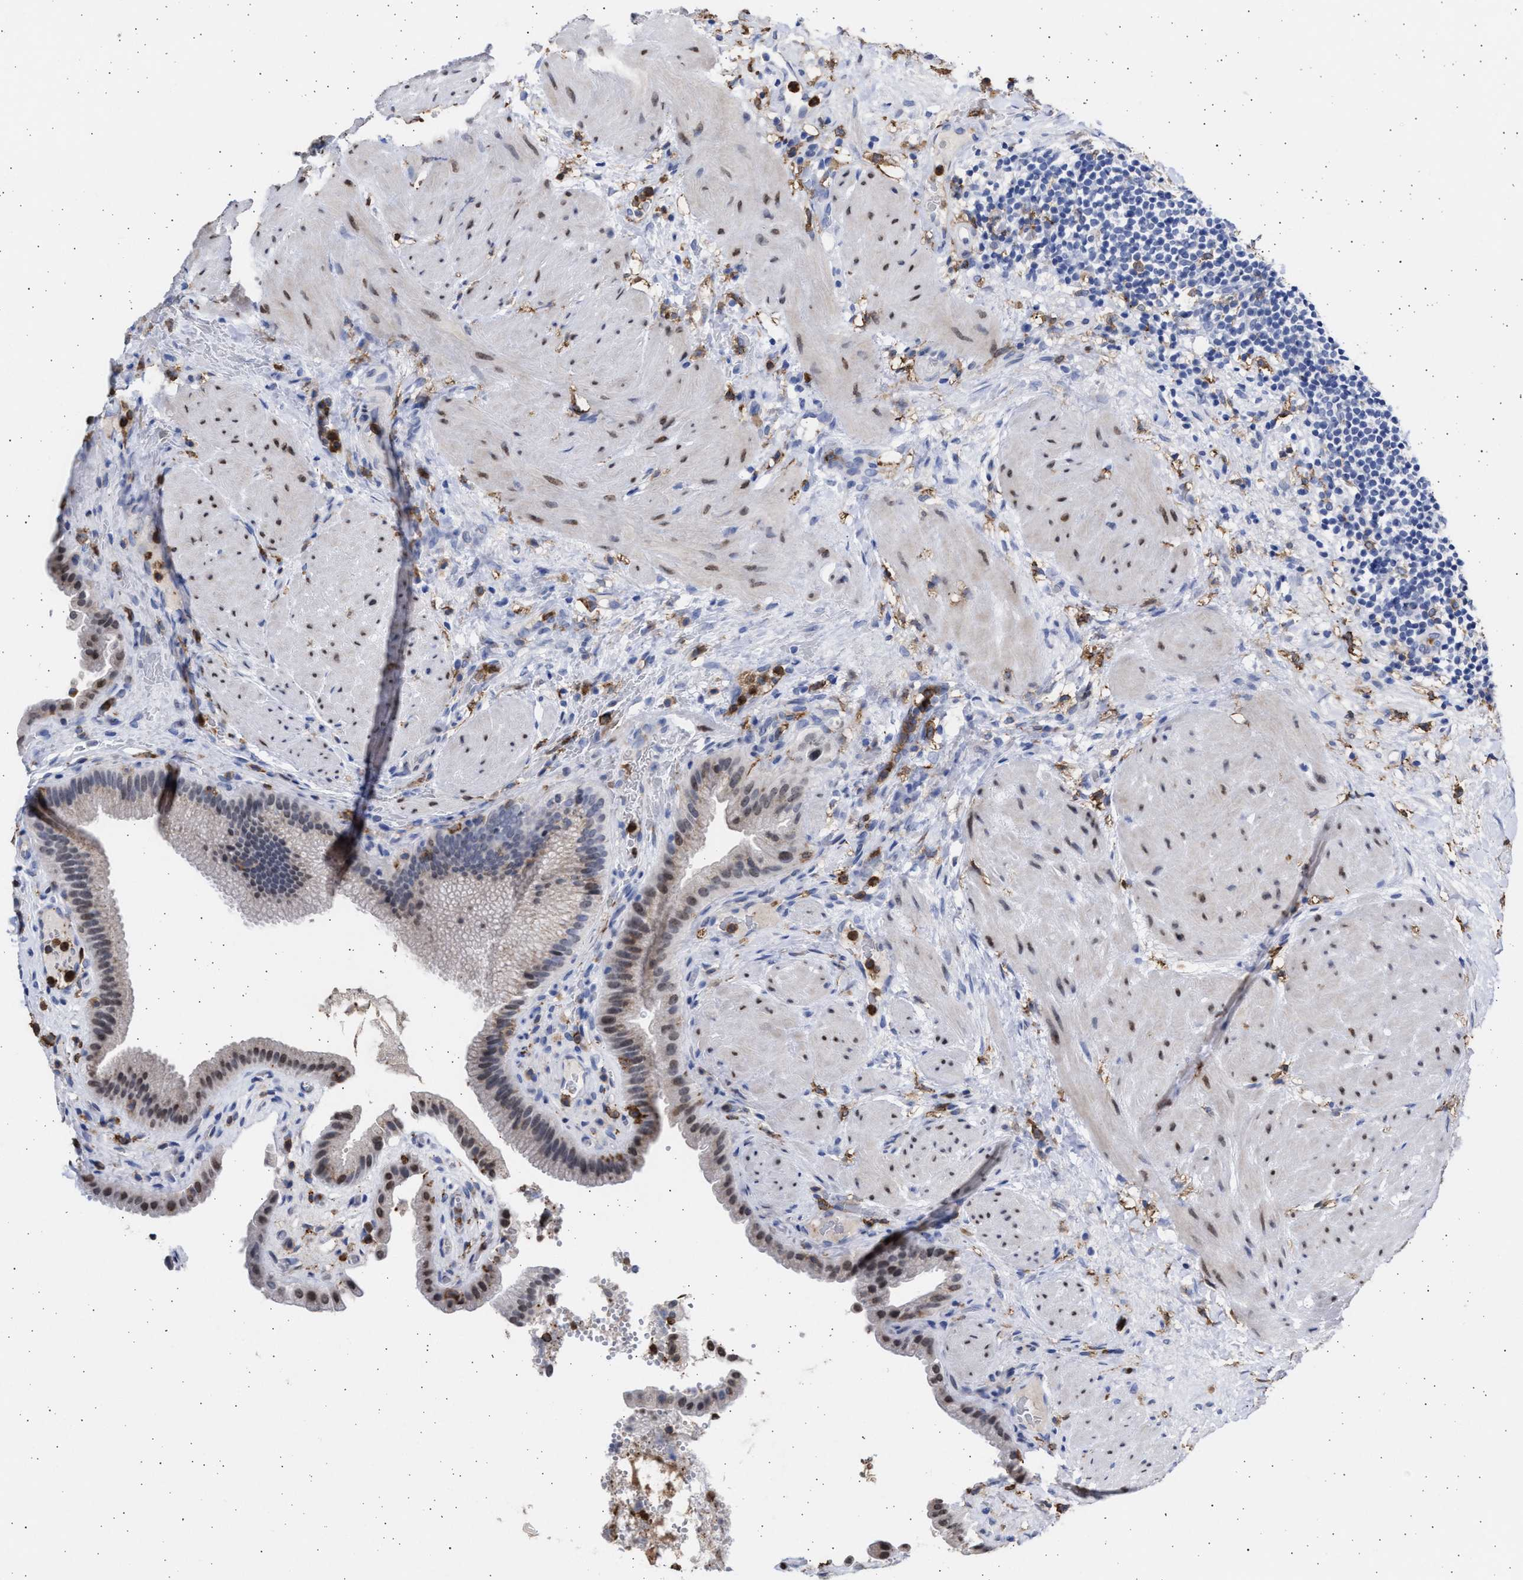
{"staining": {"intensity": "moderate", "quantity": "25%-75%", "location": "cytoplasmic/membranous,nuclear"}, "tissue": "gallbladder", "cell_type": "Glandular cells", "image_type": "normal", "snomed": [{"axis": "morphology", "description": "Normal tissue, NOS"}, {"axis": "topography", "description": "Gallbladder"}], "caption": "Immunohistochemistry (DAB (3,3'-diaminobenzidine)) staining of benign human gallbladder shows moderate cytoplasmic/membranous,nuclear protein staining in about 25%-75% of glandular cells. Using DAB (brown) and hematoxylin (blue) stains, captured at high magnification using brightfield microscopy.", "gene": "FCER1A", "patient": {"sex": "male", "age": 49}}